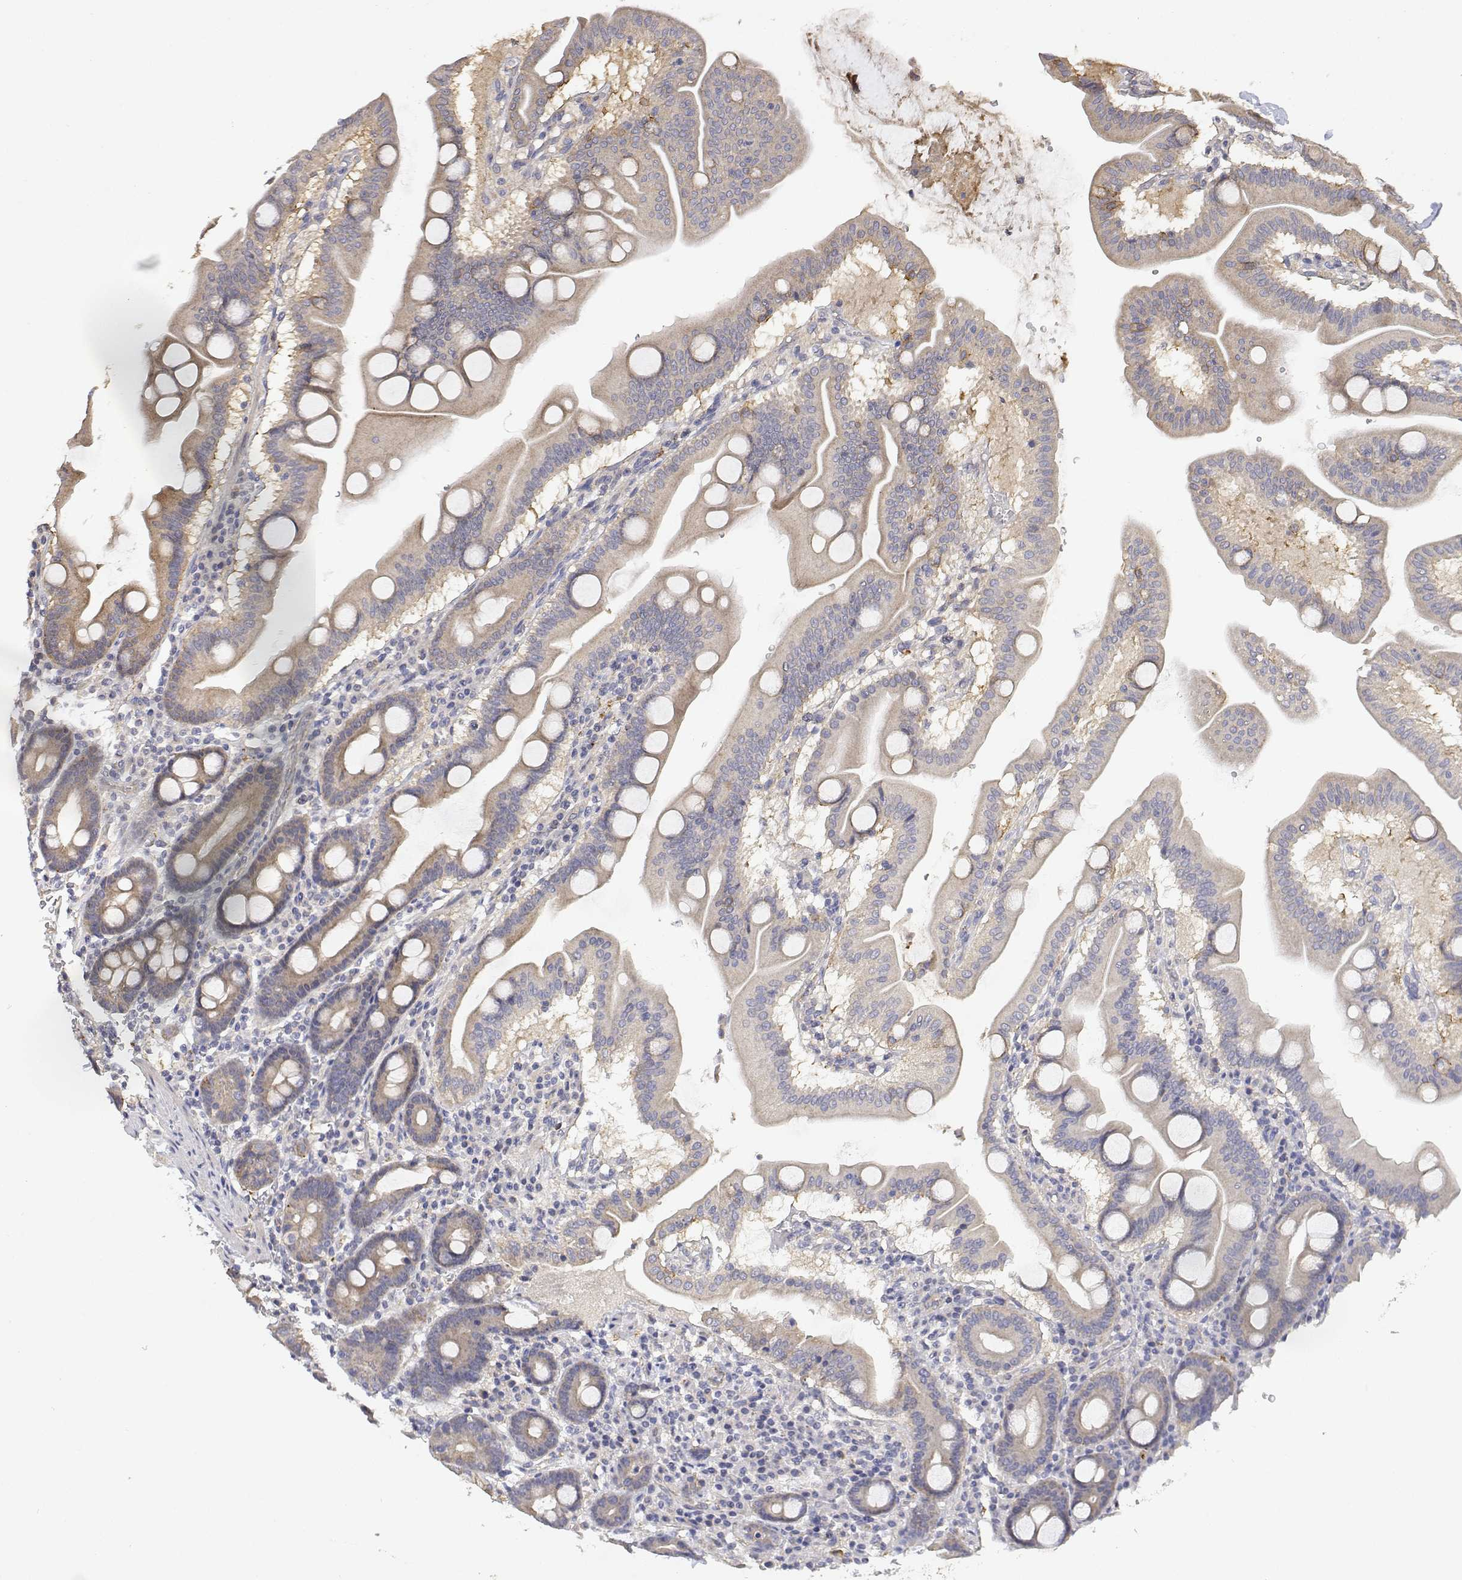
{"staining": {"intensity": "weak", "quantity": "25%-75%", "location": "cytoplasmic/membranous"}, "tissue": "duodenum", "cell_type": "Glandular cells", "image_type": "normal", "snomed": [{"axis": "morphology", "description": "Normal tissue, NOS"}, {"axis": "topography", "description": "Pancreas"}, {"axis": "topography", "description": "Duodenum"}], "caption": "Protein staining demonstrates weak cytoplasmic/membranous positivity in about 25%-75% of glandular cells in normal duodenum. The staining was performed using DAB (3,3'-diaminobenzidine), with brown indicating positive protein expression. Nuclei are stained blue with hematoxylin.", "gene": "LONRF3", "patient": {"sex": "male", "age": 59}}